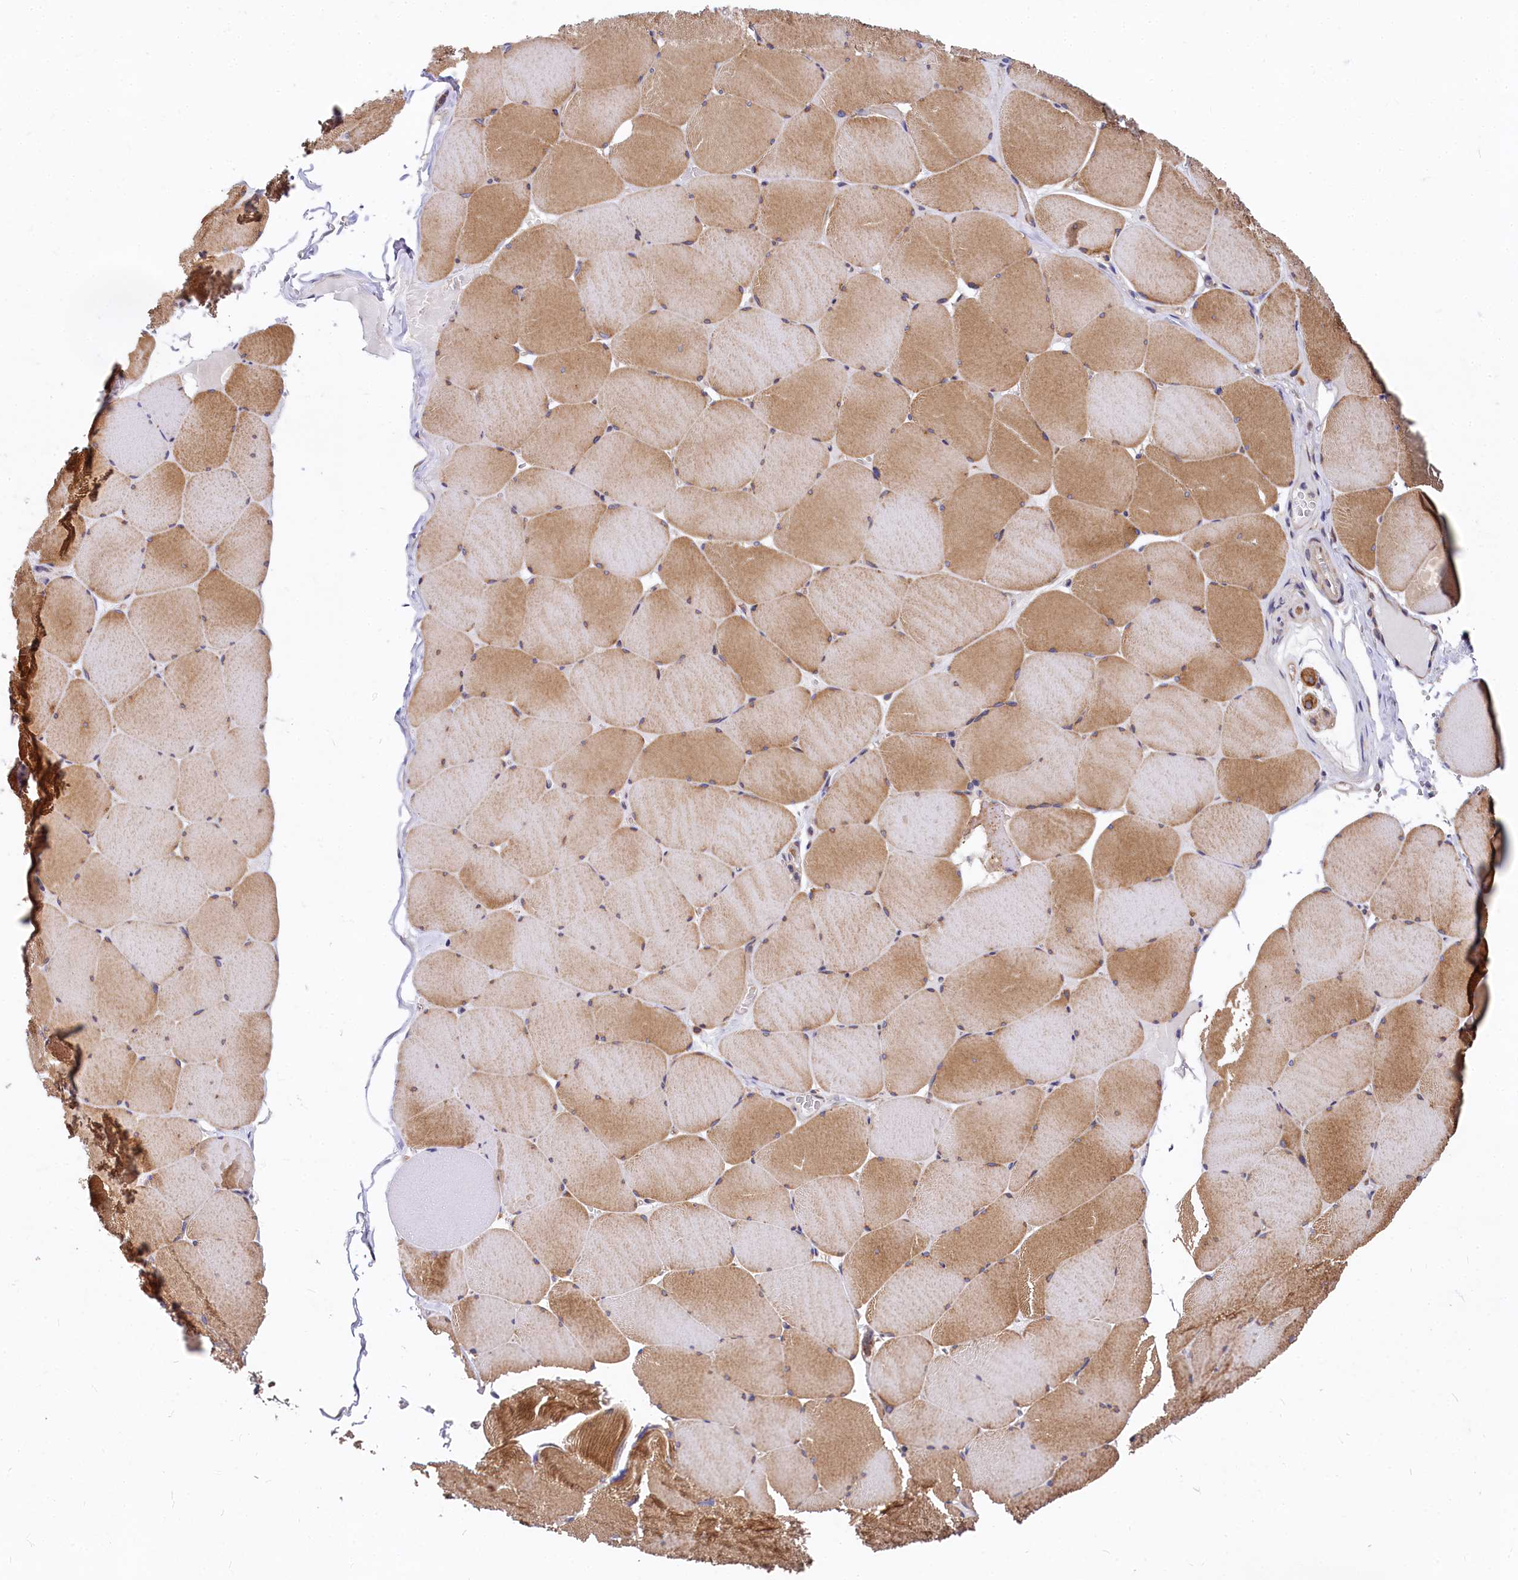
{"staining": {"intensity": "strong", "quantity": ">75%", "location": "cytoplasmic/membranous"}, "tissue": "skeletal muscle", "cell_type": "Myocytes", "image_type": "normal", "snomed": [{"axis": "morphology", "description": "Normal tissue, NOS"}, {"axis": "topography", "description": "Skeletal muscle"}, {"axis": "topography", "description": "Head-Neck"}], "caption": "Protein staining displays strong cytoplasmic/membranous expression in about >75% of myocytes in benign skeletal muscle.", "gene": "EIF2B2", "patient": {"sex": "male", "age": 66}}